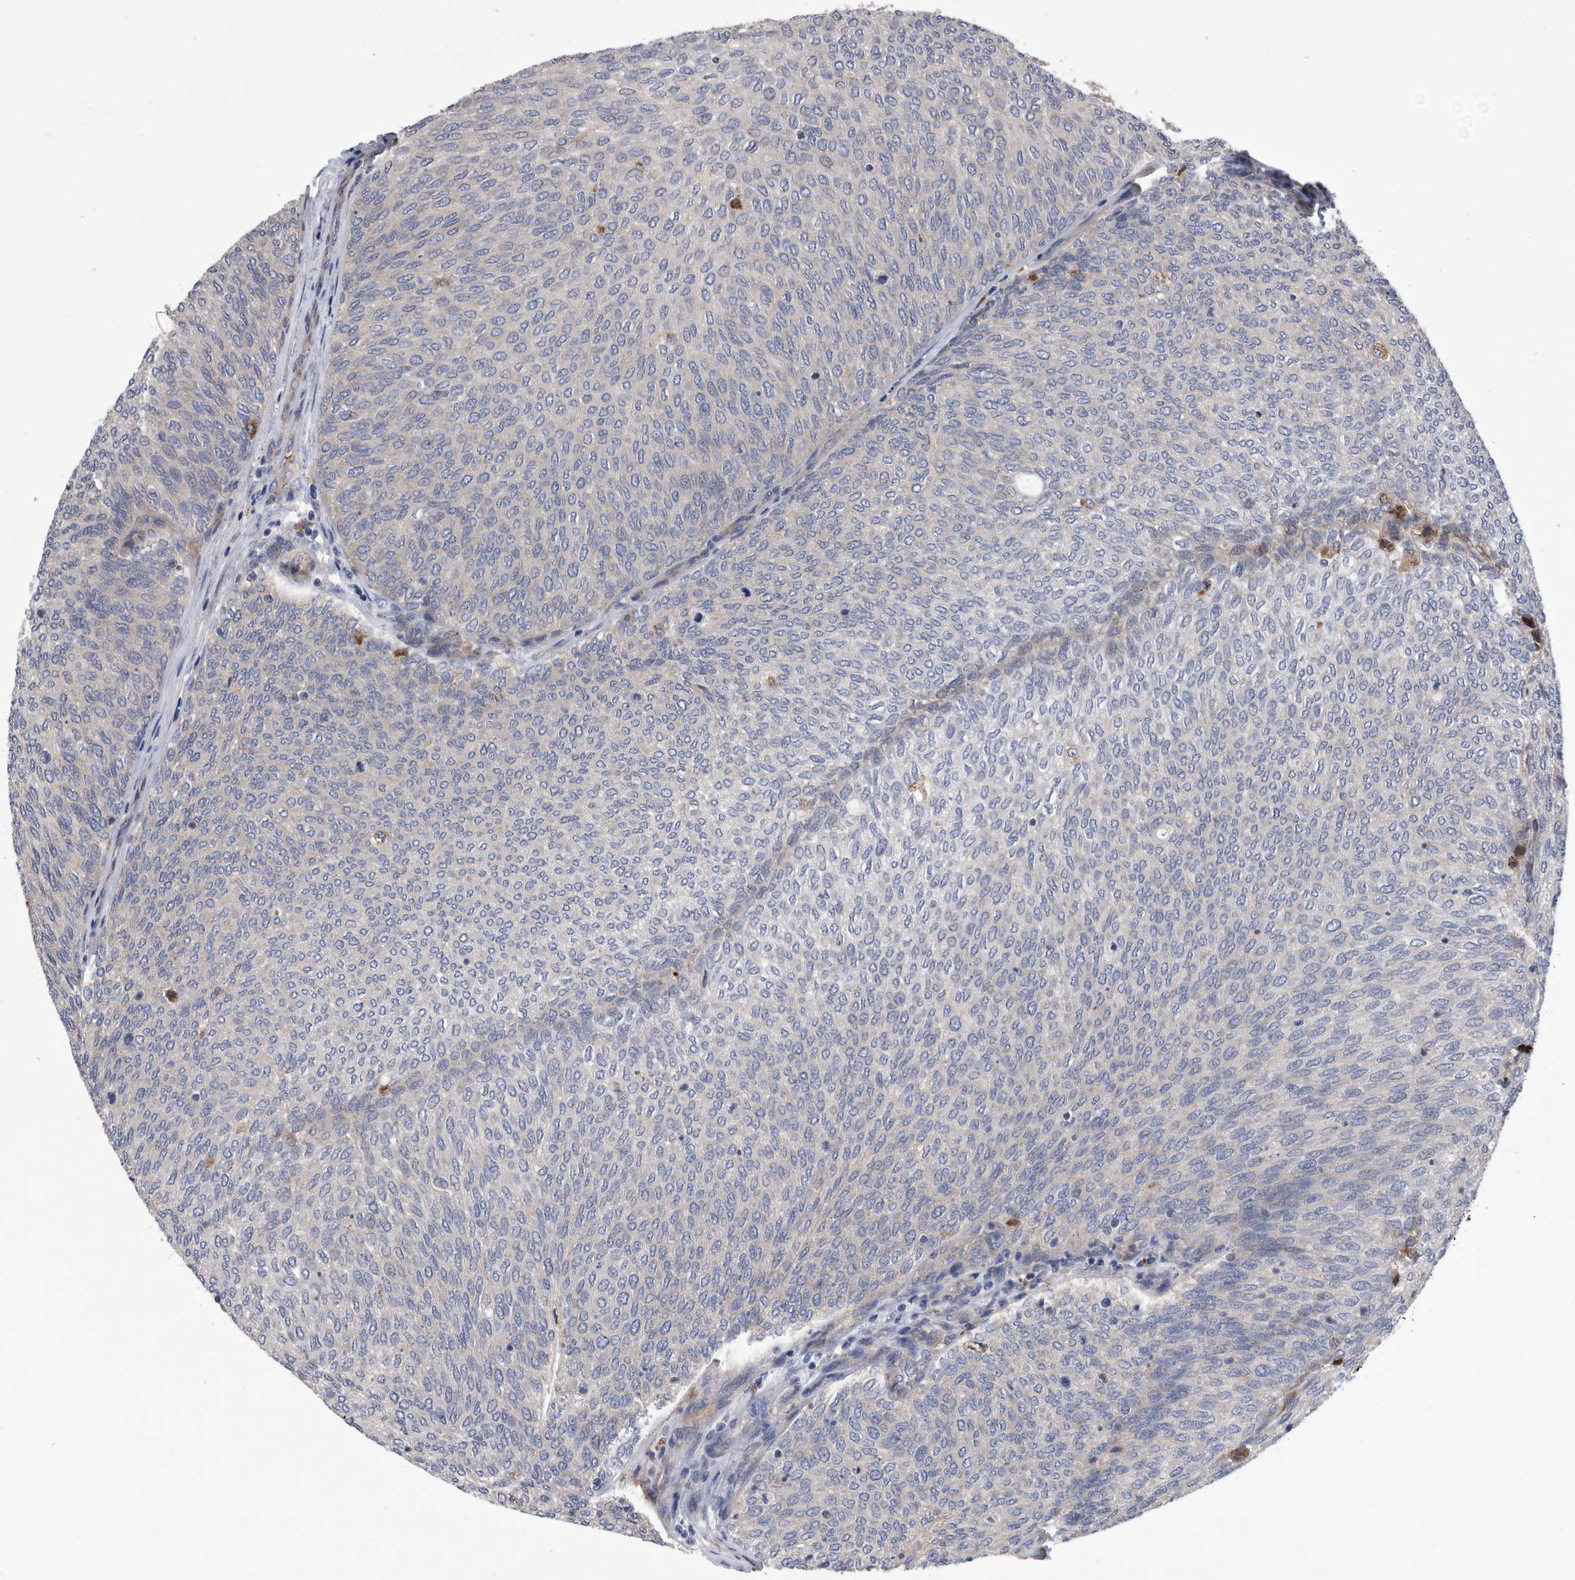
{"staining": {"intensity": "negative", "quantity": "none", "location": "none"}, "tissue": "urothelial cancer", "cell_type": "Tumor cells", "image_type": "cancer", "snomed": [{"axis": "morphology", "description": "Urothelial carcinoma, Low grade"}, {"axis": "topography", "description": "Urinary bladder"}], "caption": "Micrograph shows no protein positivity in tumor cells of low-grade urothelial carcinoma tissue.", "gene": "BAIAP3", "patient": {"sex": "female", "age": 79}}